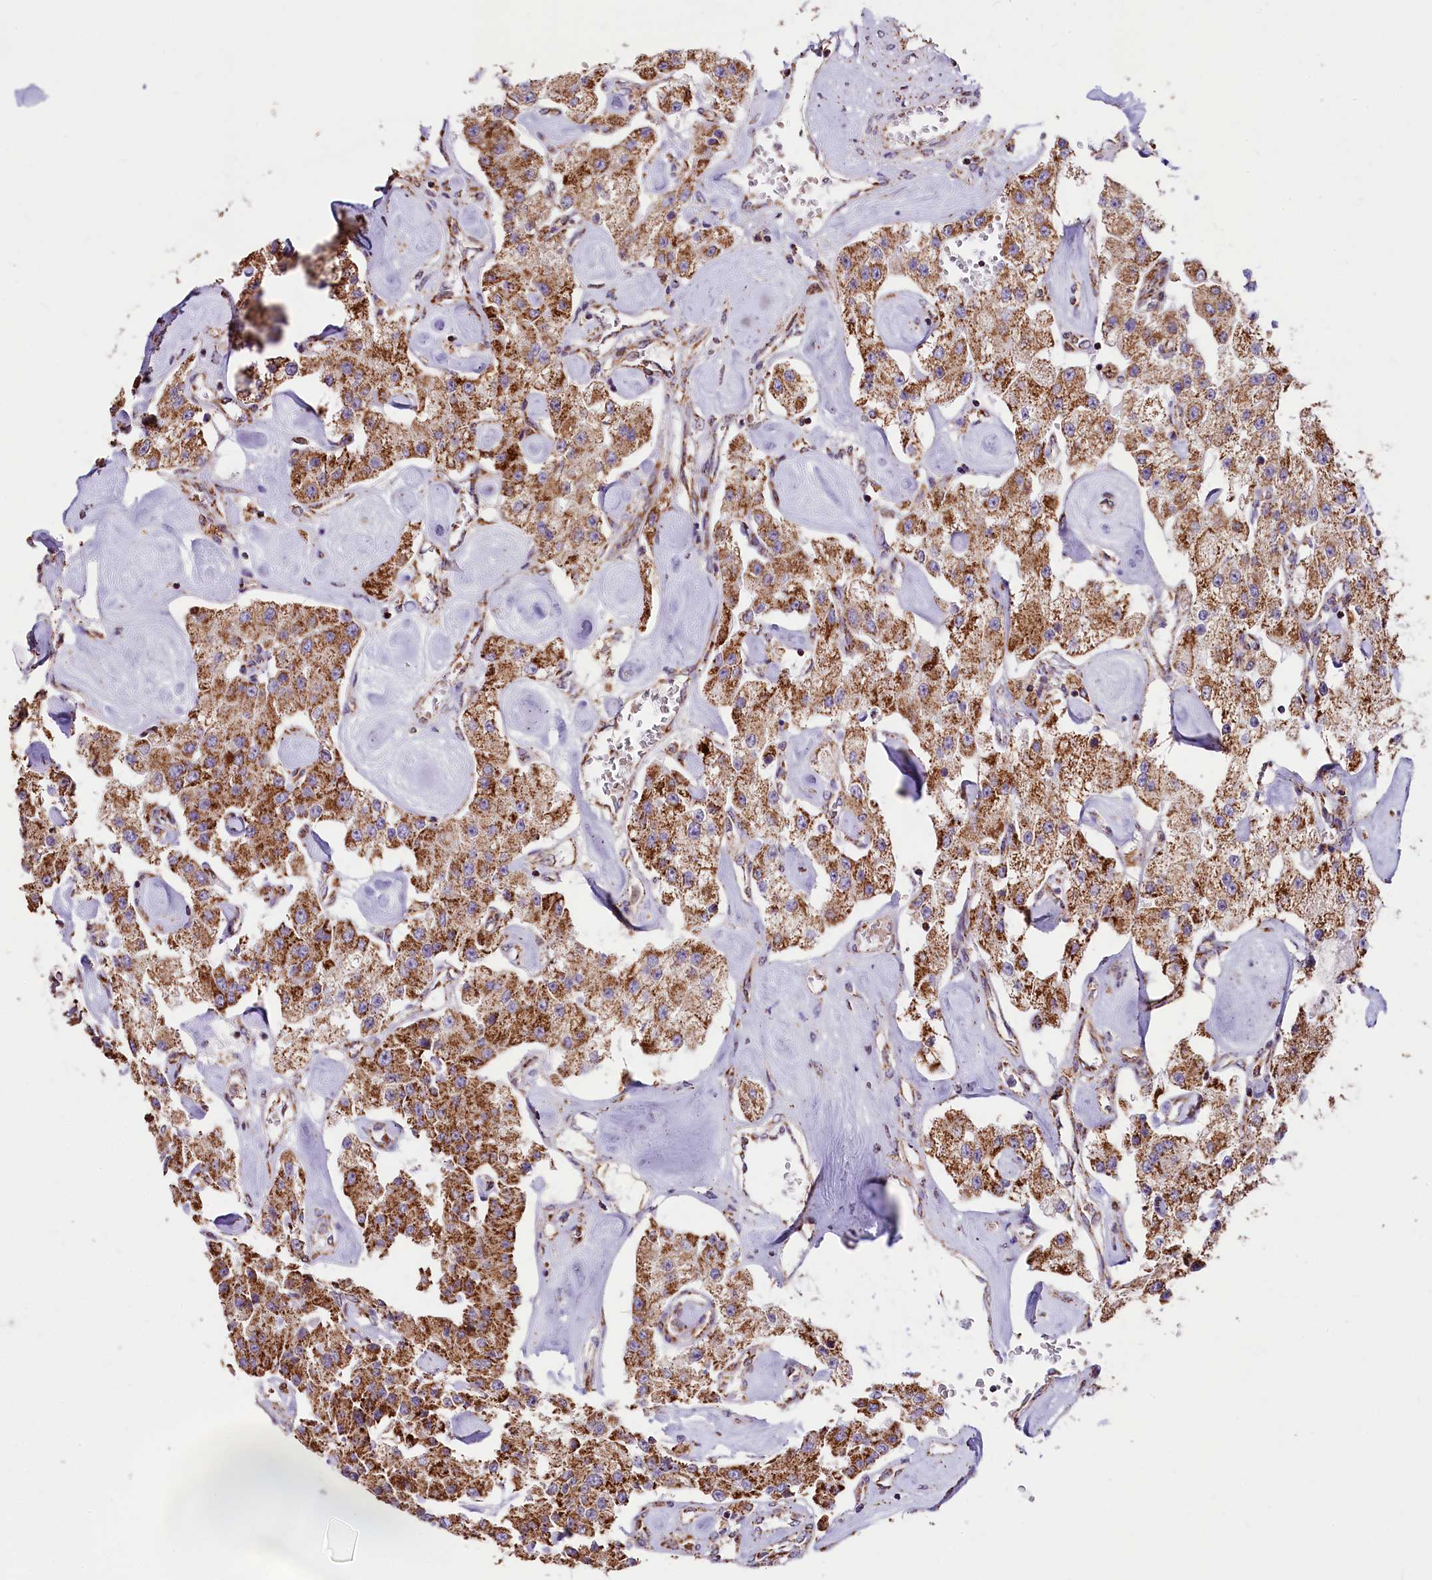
{"staining": {"intensity": "strong", "quantity": ">75%", "location": "cytoplasmic/membranous"}, "tissue": "carcinoid", "cell_type": "Tumor cells", "image_type": "cancer", "snomed": [{"axis": "morphology", "description": "Carcinoid, malignant, NOS"}, {"axis": "topography", "description": "Pancreas"}], "caption": "Immunohistochemical staining of human carcinoid displays high levels of strong cytoplasmic/membranous protein positivity in approximately >75% of tumor cells.", "gene": "NDUFA8", "patient": {"sex": "male", "age": 41}}